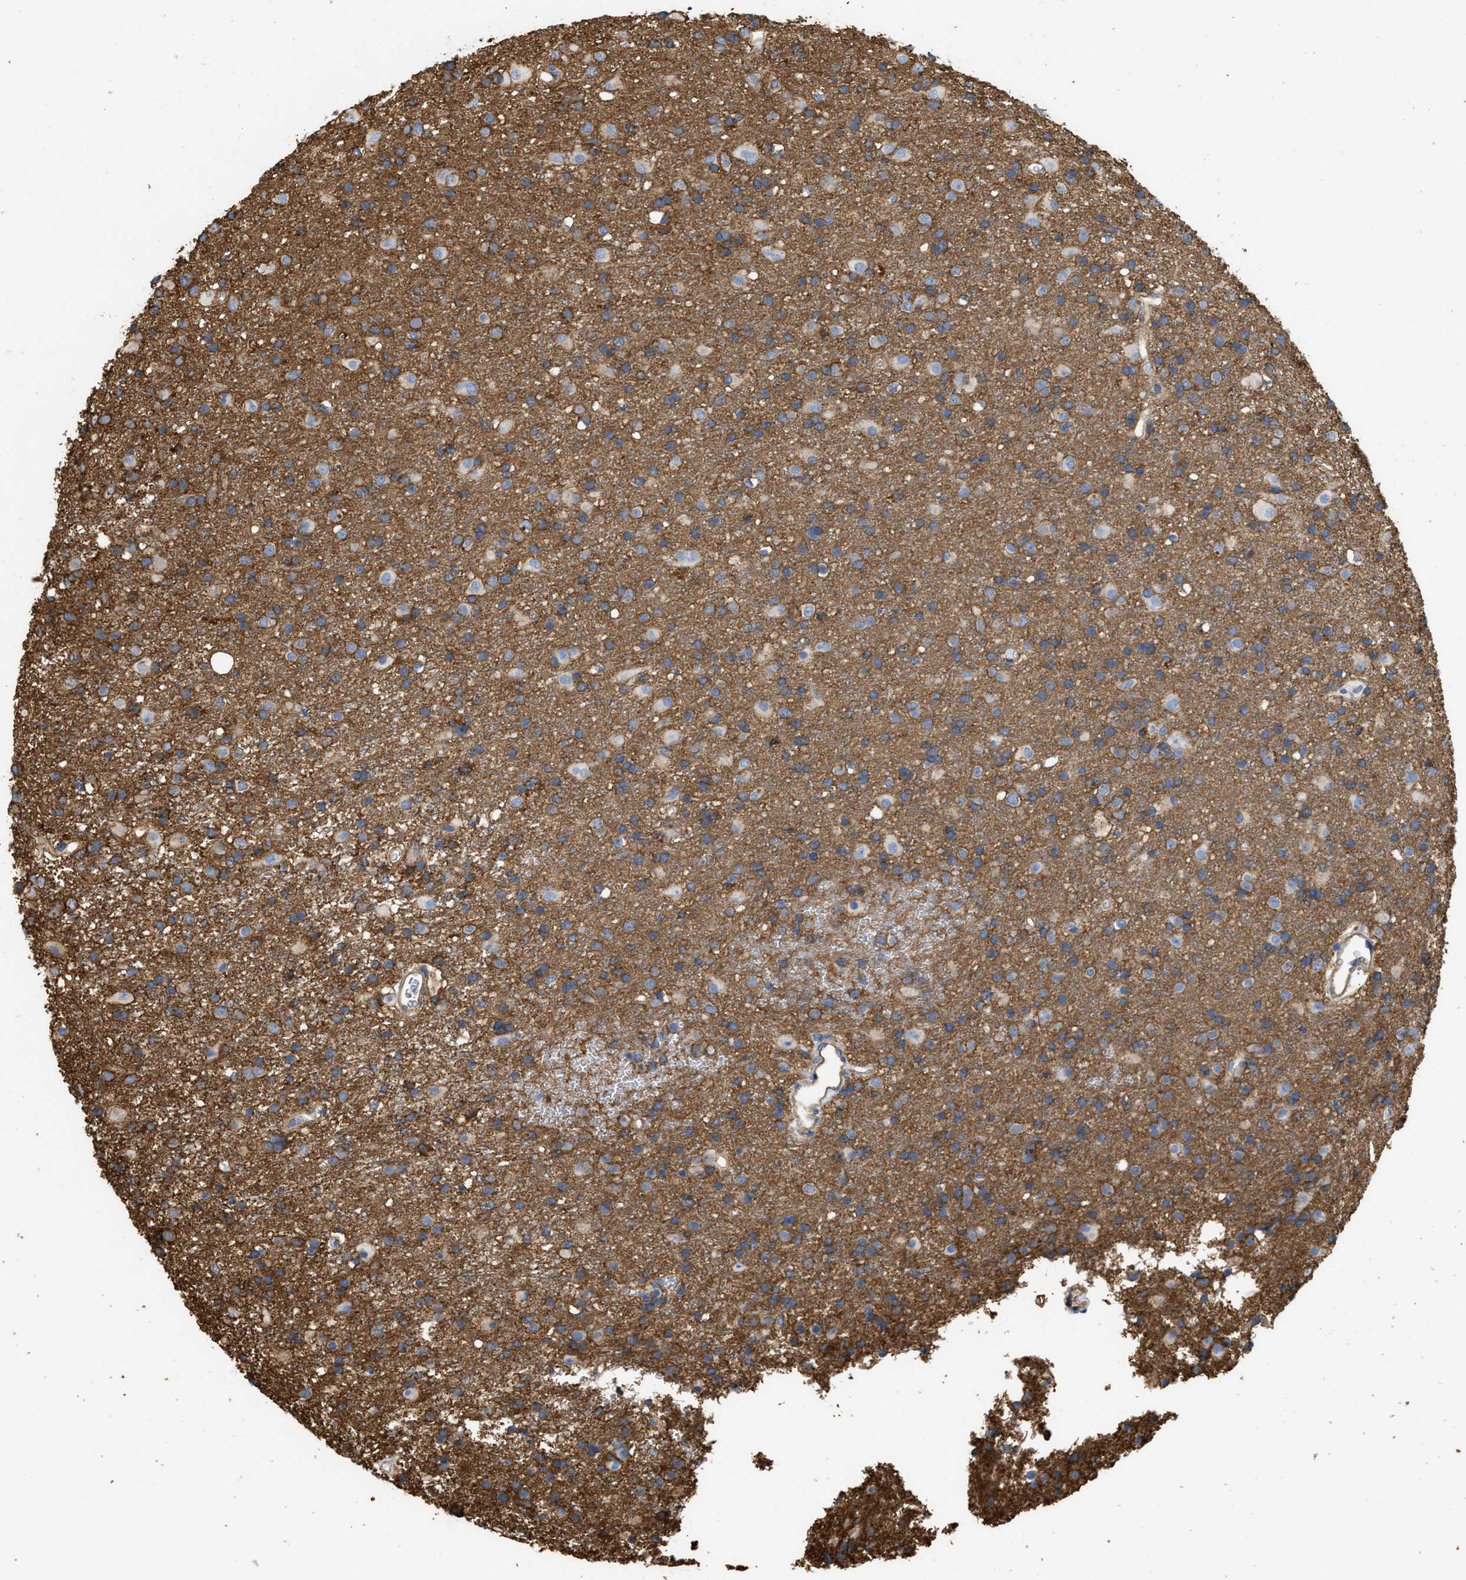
{"staining": {"intensity": "moderate", "quantity": "25%-75%", "location": "cytoplasmic/membranous"}, "tissue": "glioma", "cell_type": "Tumor cells", "image_type": "cancer", "snomed": [{"axis": "morphology", "description": "Glioma, malignant, Low grade"}, {"axis": "topography", "description": "Brain"}], "caption": "Human glioma stained for a protein (brown) shows moderate cytoplasmic/membranous positive positivity in approximately 25%-75% of tumor cells.", "gene": "GNB4", "patient": {"sex": "male", "age": 65}}